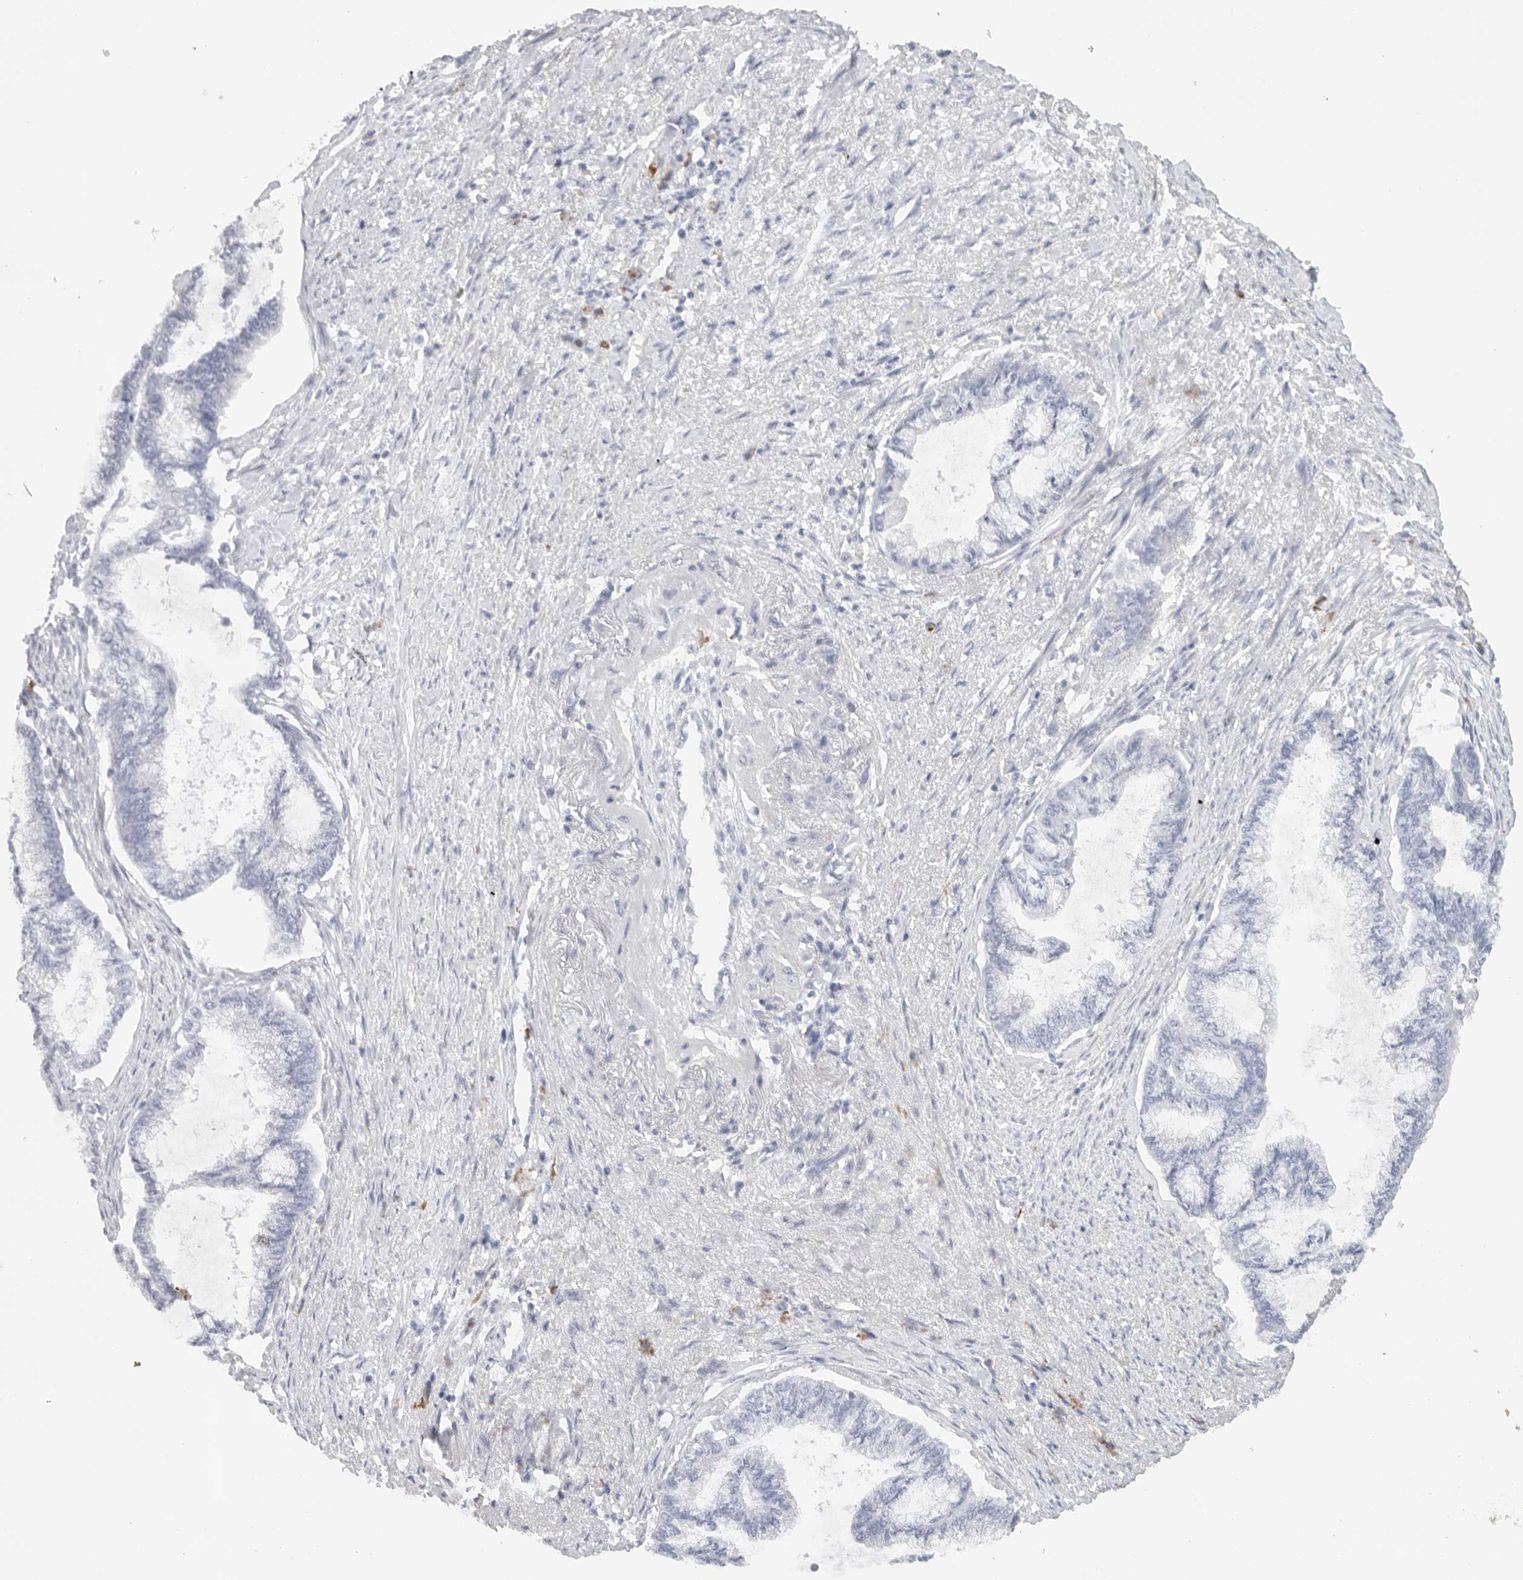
{"staining": {"intensity": "negative", "quantity": "none", "location": "none"}, "tissue": "endometrial cancer", "cell_type": "Tumor cells", "image_type": "cancer", "snomed": [{"axis": "morphology", "description": "Adenocarcinoma, NOS"}, {"axis": "topography", "description": "Endometrium"}], "caption": "Tumor cells are negative for brown protein staining in adenocarcinoma (endometrial).", "gene": "TMEM69", "patient": {"sex": "female", "age": 86}}